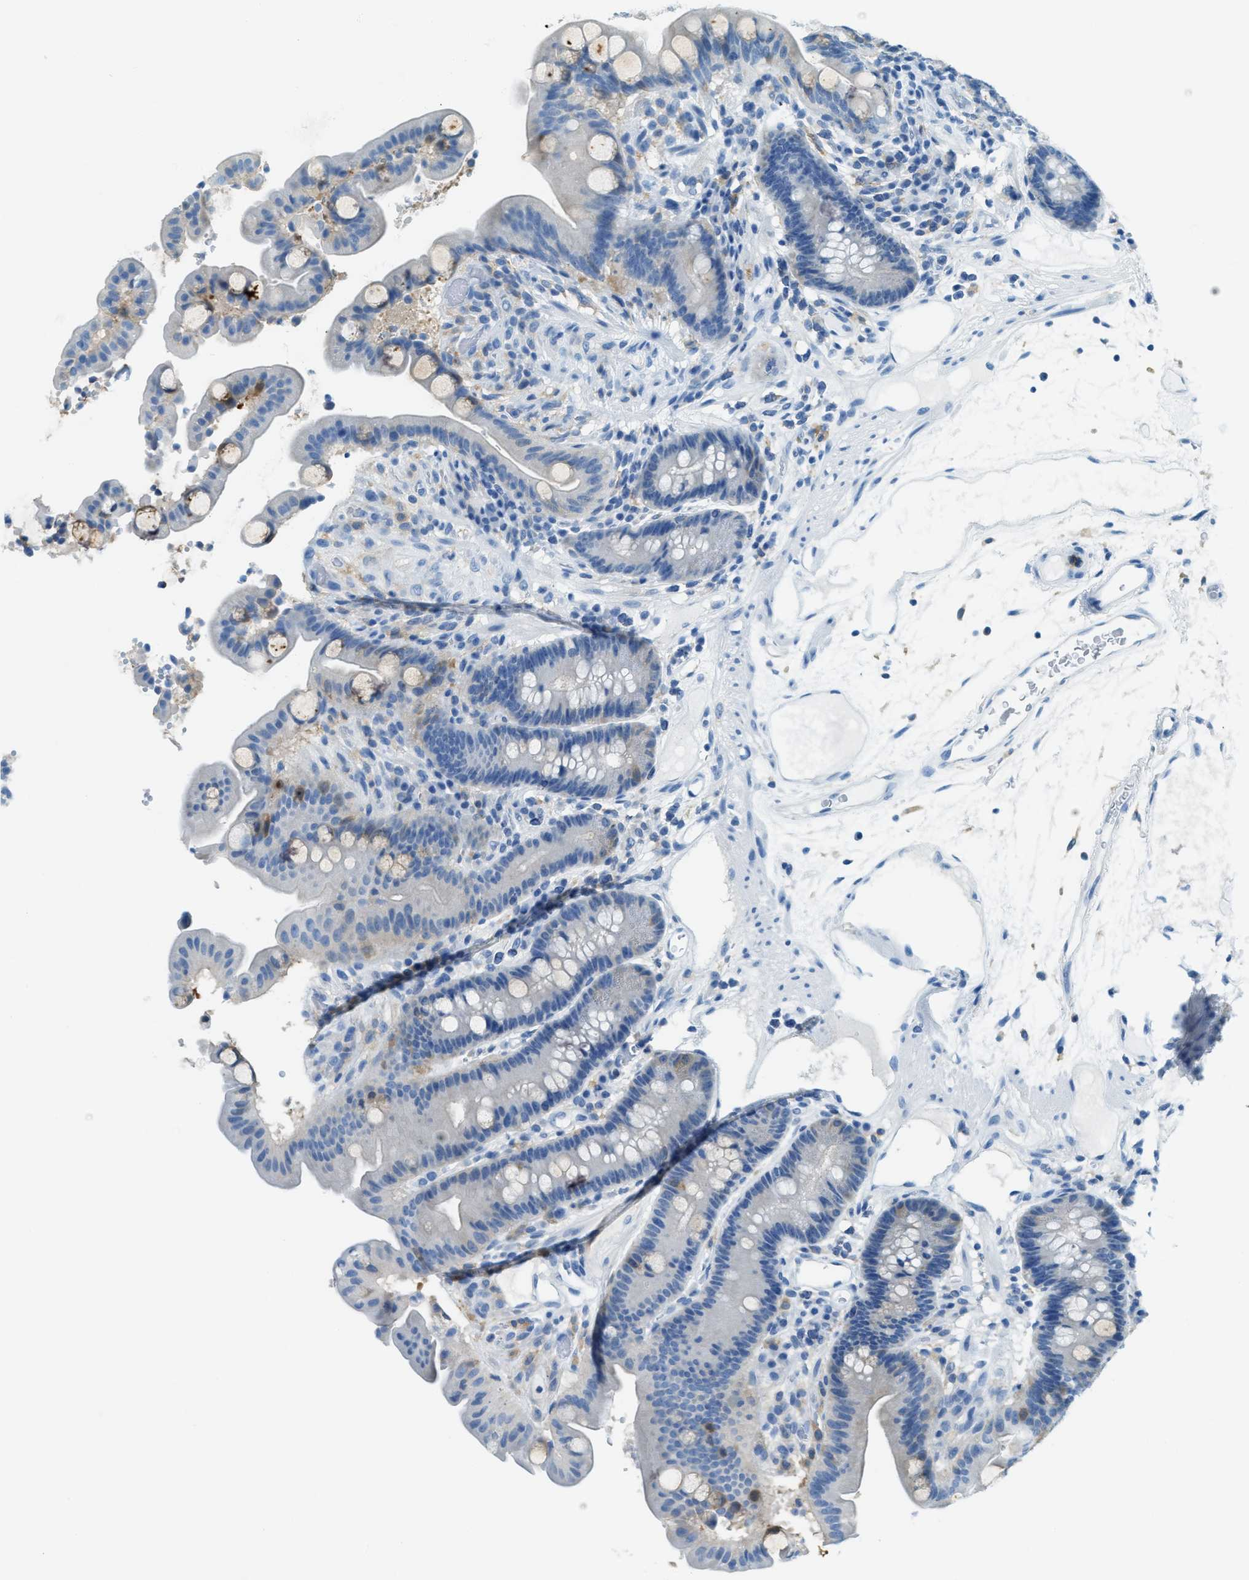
{"staining": {"intensity": "negative", "quantity": "none", "location": "none"}, "tissue": "colon", "cell_type": "Endothelial cells", "image_type": "normal", "snomed": [{"axis": "morphology", "description": "Normal tissue, NOS"}, {"axis": "topography", "description": "Colon"}], "caption": "An immunohistochemistry histopathology image of normal colon is shown. There is no staining in endothelial cells of colon. The staining is performed using DAB brown chromogen with nuclei counter-stained in using hematoxylin.", "gene": "MATCAP2", "patient": {"sex": "male", "age": 73}}